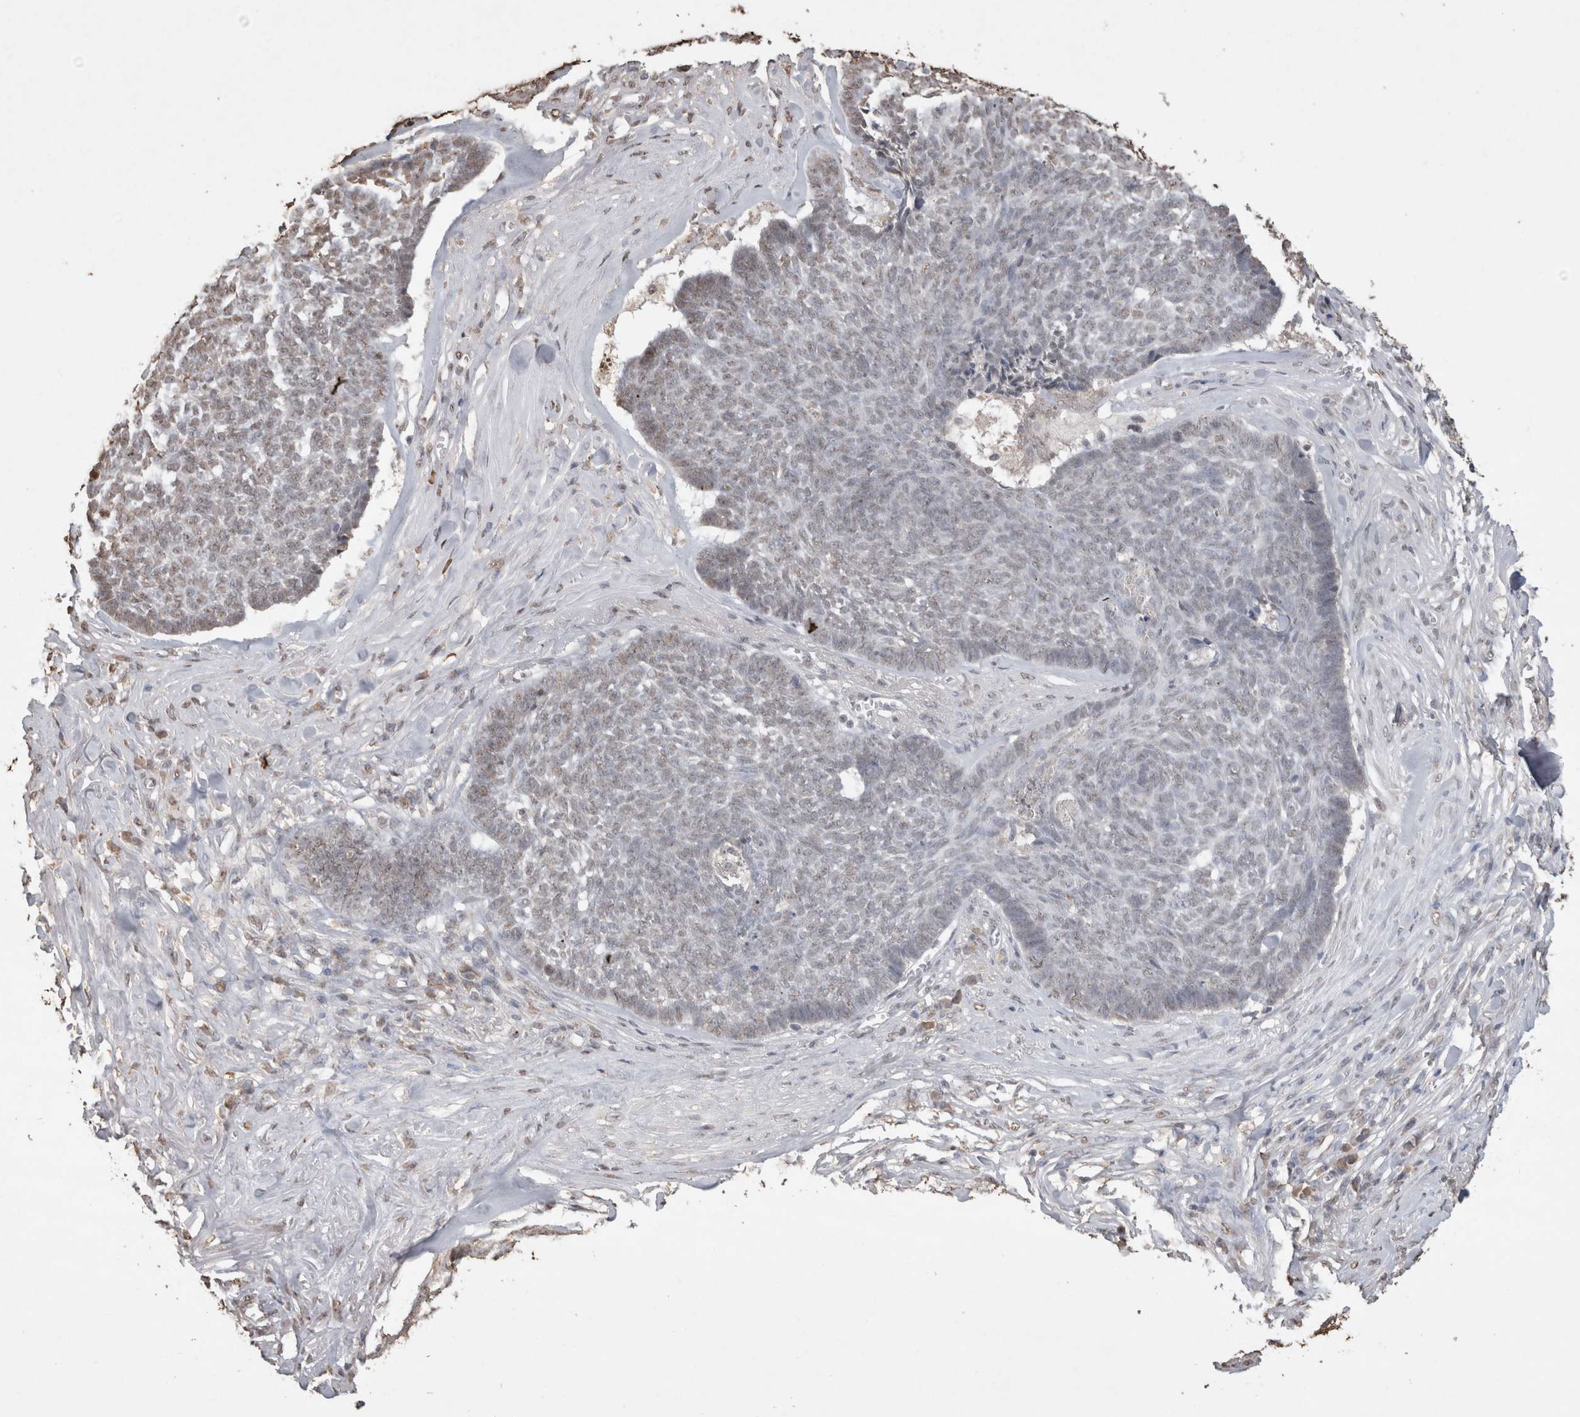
{"staining": {"intensity": "weak", "quantity": "<25%", "location": "nuclear"}, "tissue": "skin cancer", "cell_type": "Tumor cells", "image_type": "cancer", "snomed": [{"axis": "morphology", "description": "Basal cell carcinoma"}, {"axis": "topography", "description": "Skin"}], "caption": "Tumor cells show no significant protein positivity in basal cell carcinoma (skin).", "gene": "MLX", "patient": {"sex": "male", "age": 84}}